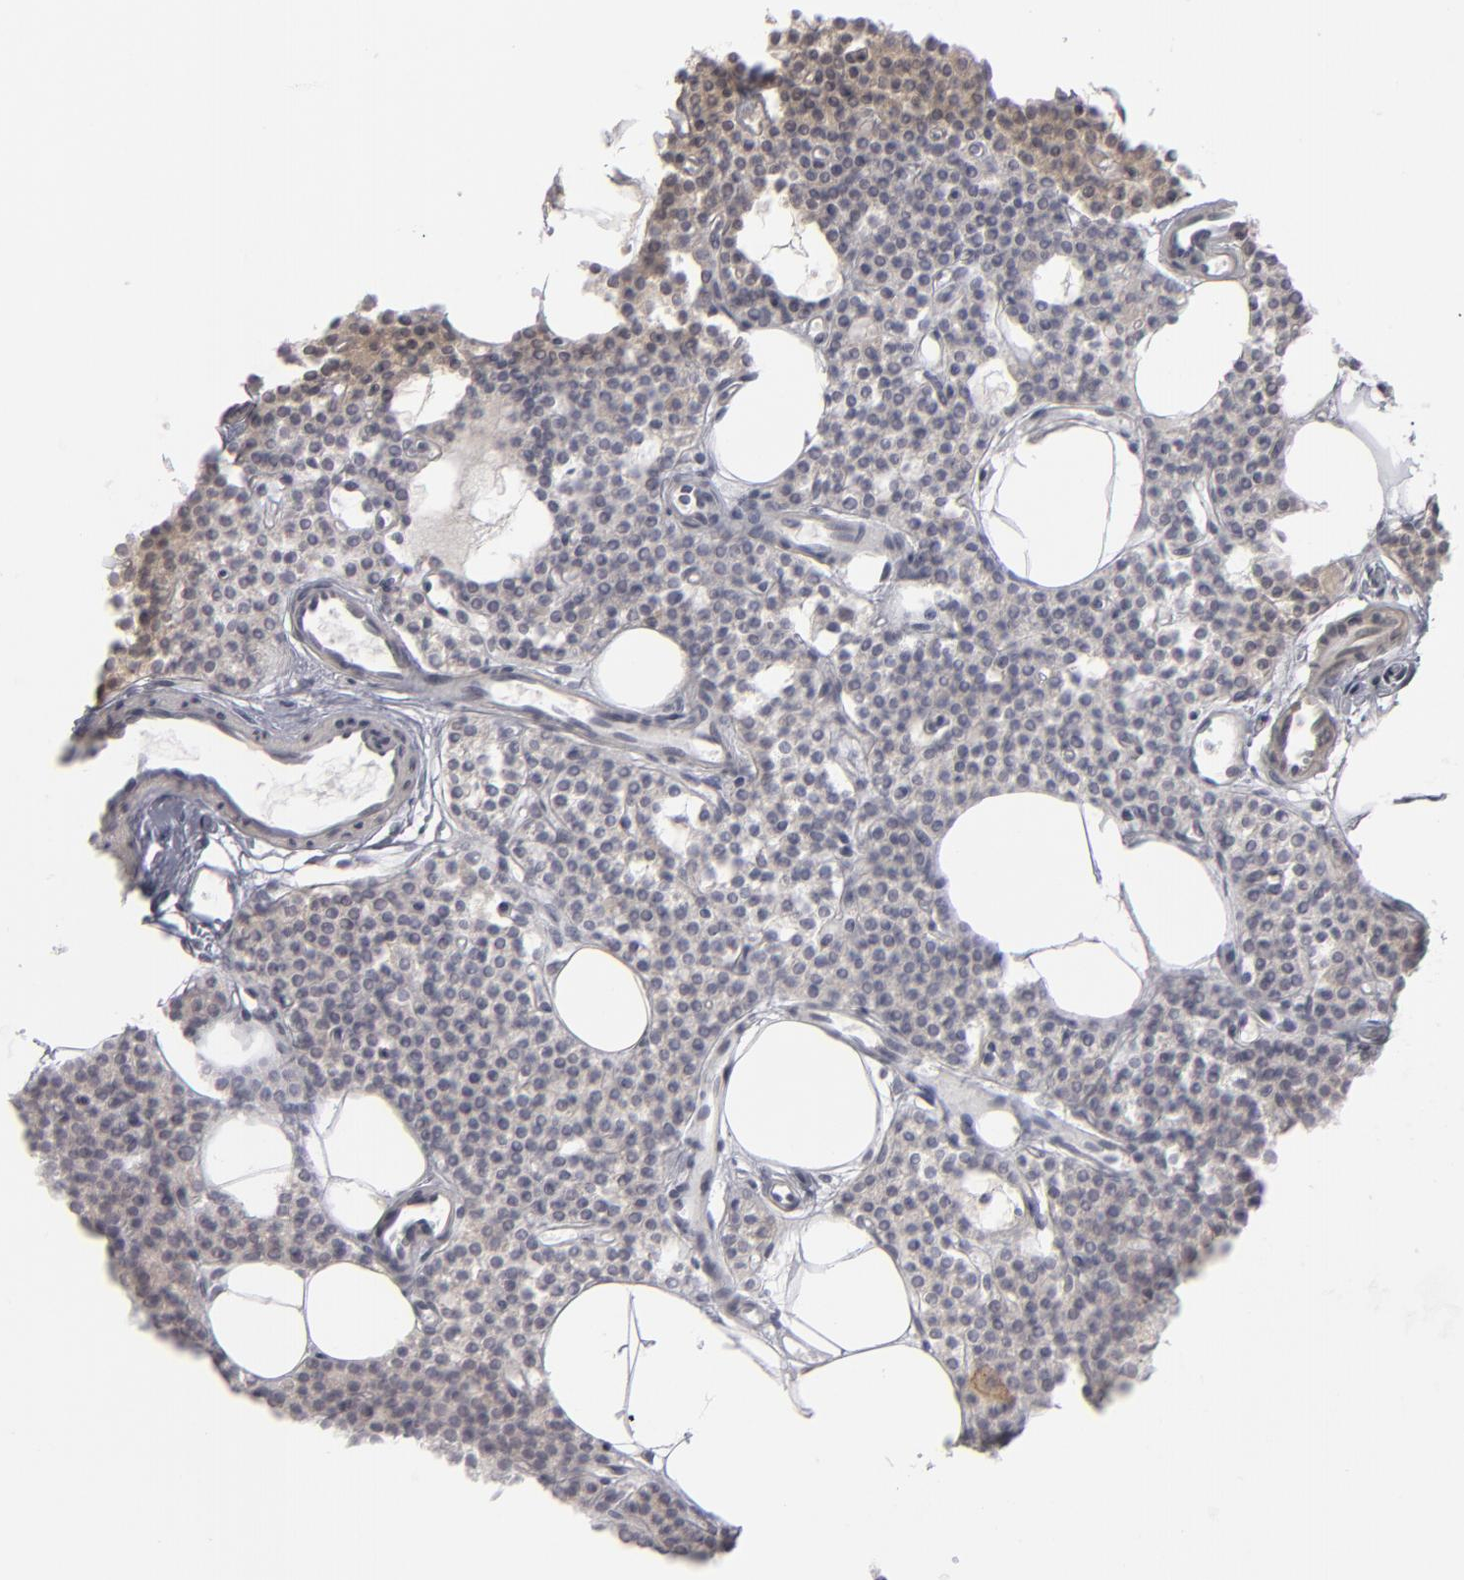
{"staining": {"intensity": "negative", "quantity": "none", "location": "none"}, "tissue": "parathyroid gland", "cell_type": "Glandular cells", "image_type": "normal", "snomed": [{"axis": "morphology", "description": "Normal tissue, NOS"}, {"axis": "topography", "description": "Parathyroid gland"}], "caption": "Normal parathyroid gland was stained to show a protein in brown. There is no significant staining in glandular cells.", "gene": "KIAA1210", "patient": {"sex": "male", "age": 24}}